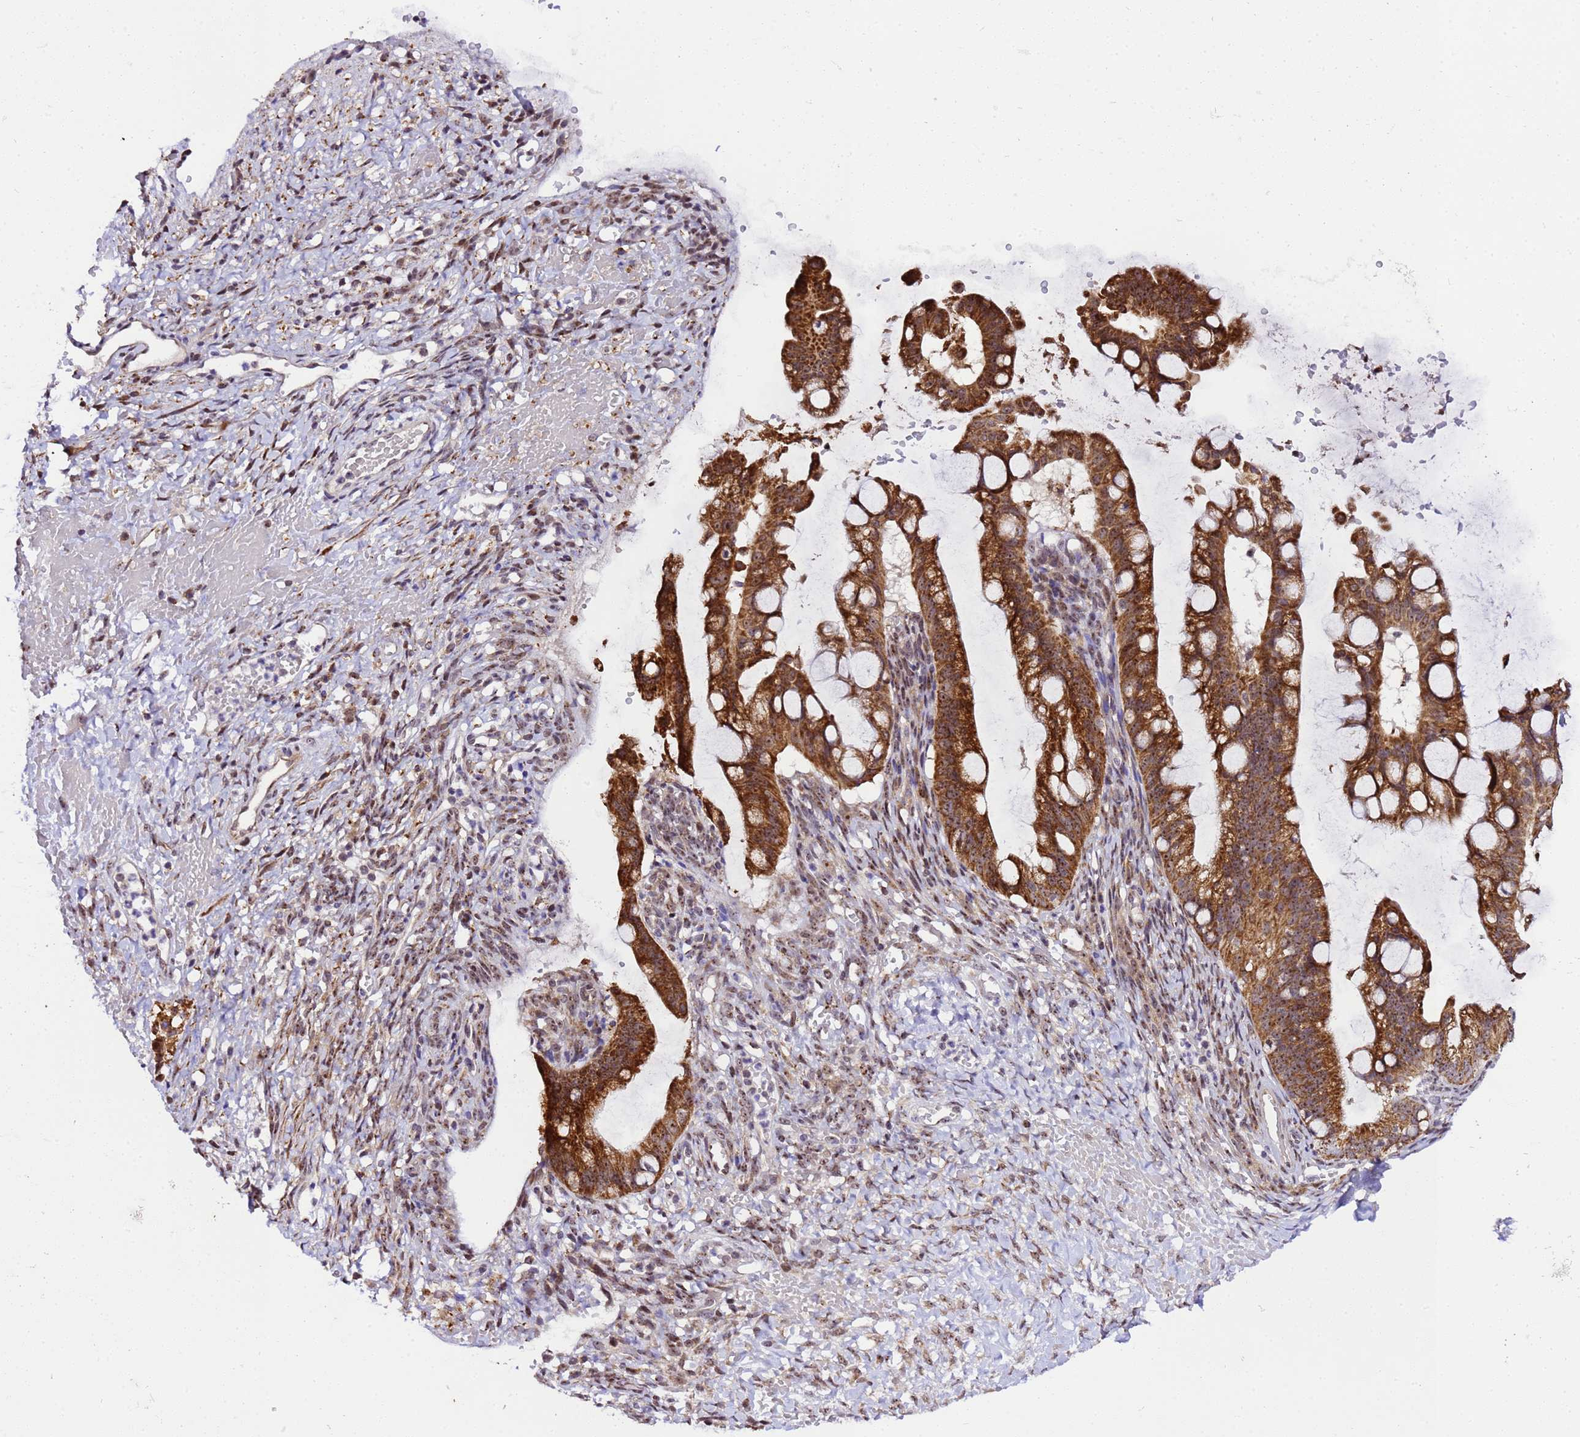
{"staining": {"intensity": "strong", "quantity": ">75%", "location": "cytoplasmic/membranous,nuclear"}, "tissue": "ovarian cancer", "cell_type": "Tumor cells", "image_type": "cancer", "snomed": [{"axis": "morphology", "description": "Cystadenocarcinoma, mucinous, NOS"}, {"axis": "topography", "description": "Ovary"}], "caption": "High-power microscopy captured an IHC photomicrograph of ovarian mucinous cystadenocarcinoma, revealing strong cytoplasmic/membranous and nuclear expression in approximately >75% of tumor cells.", "gene": "SLX4IP", "patient": {"sex": "female", "age": 73}}